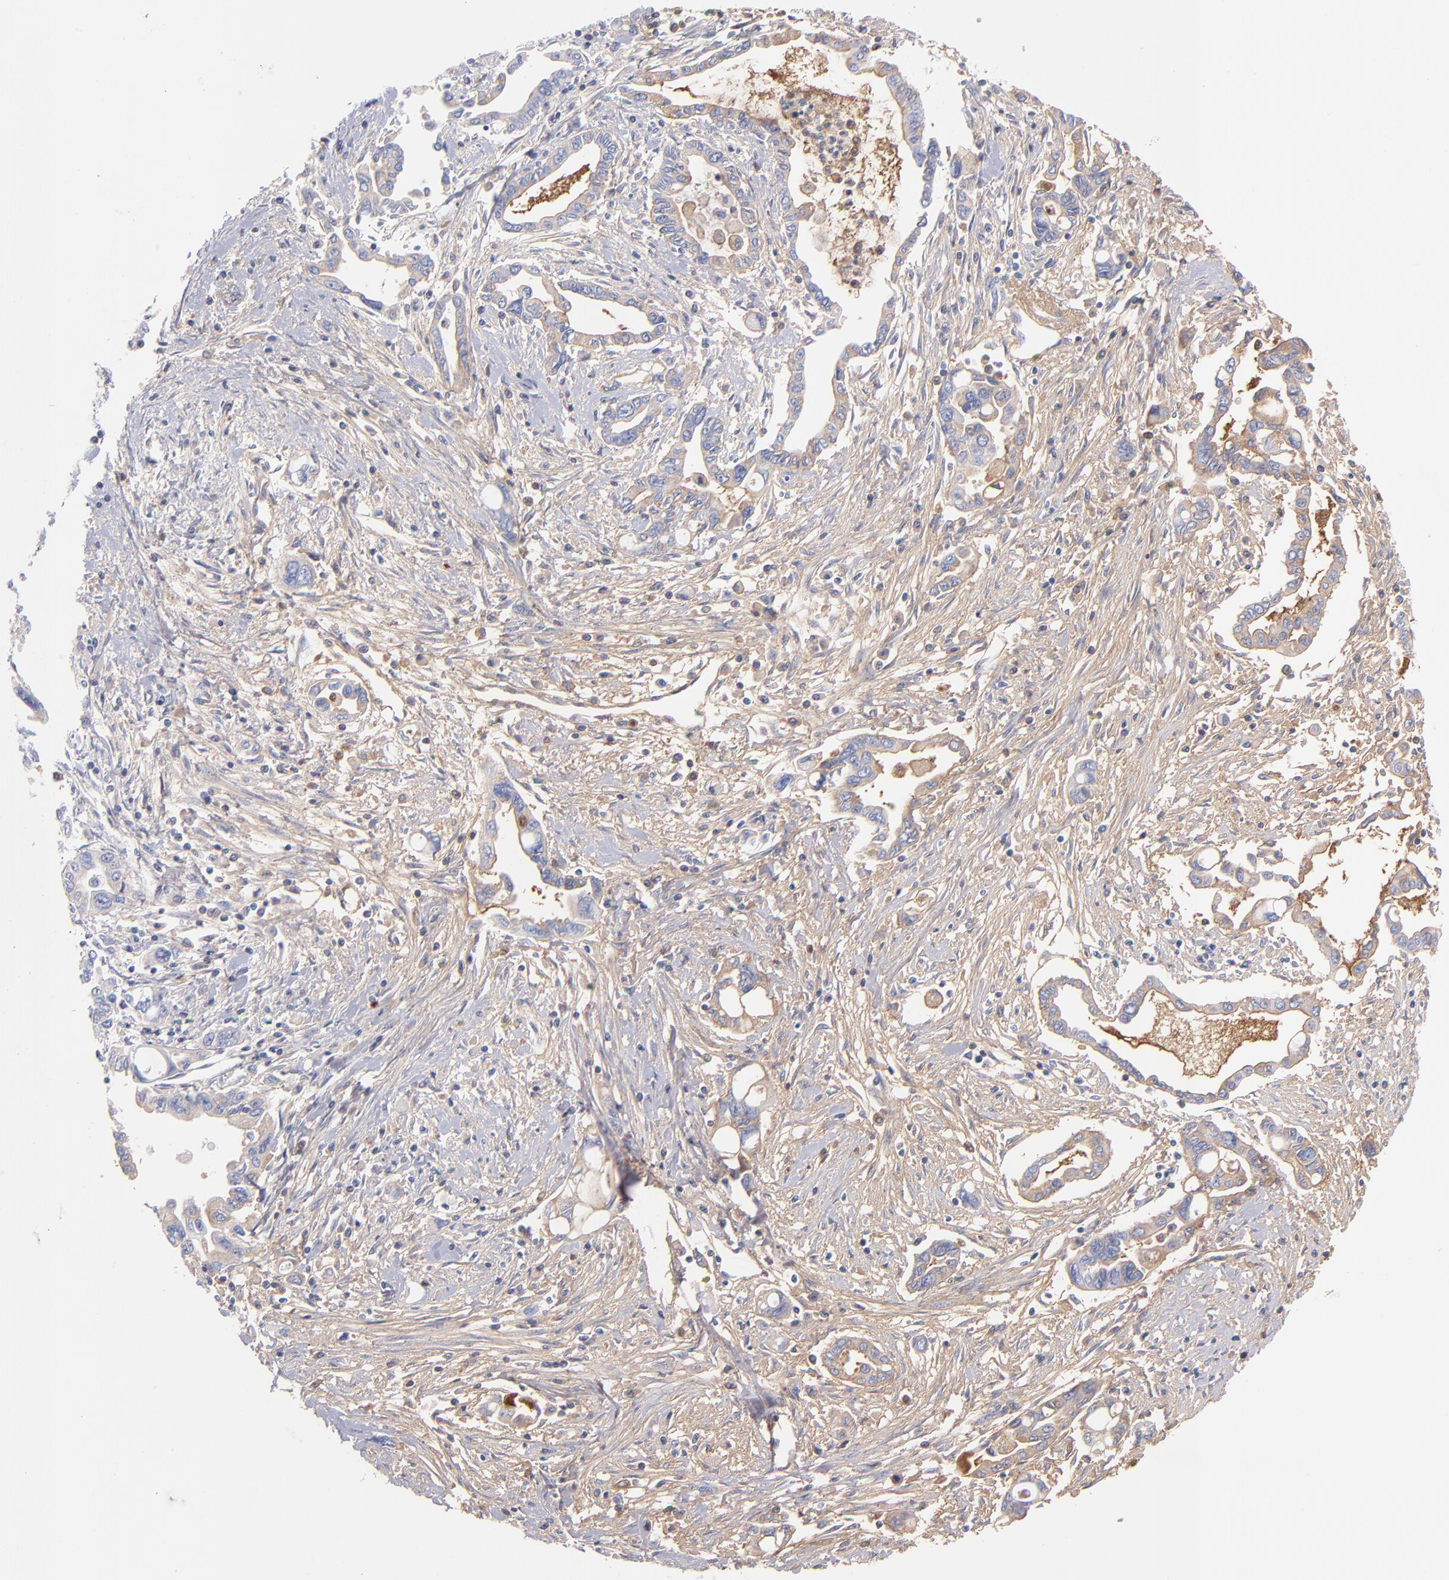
{"staining": {"intensity": "weak", "quantity": ">75%", "location": "cytoplasmic/membranous"}, "tissue": "pancreatic cancer", "cell_type": "Tumor cells", "image_type": "cancer", "snomed": [{"axis": "morphology", "description": "Adenocarcinoma, NOS"}, {"axis": "topography", "description": "Pancreas"}], "caption": "A low amount of weak cytoplasmic/membranous positivity is seen in approximately >75% of tumor cells in pancreatic cancer (adenocarcinoma) tissue.", "gene": "HP", "patient": {"sex": "female", "age": 57}}